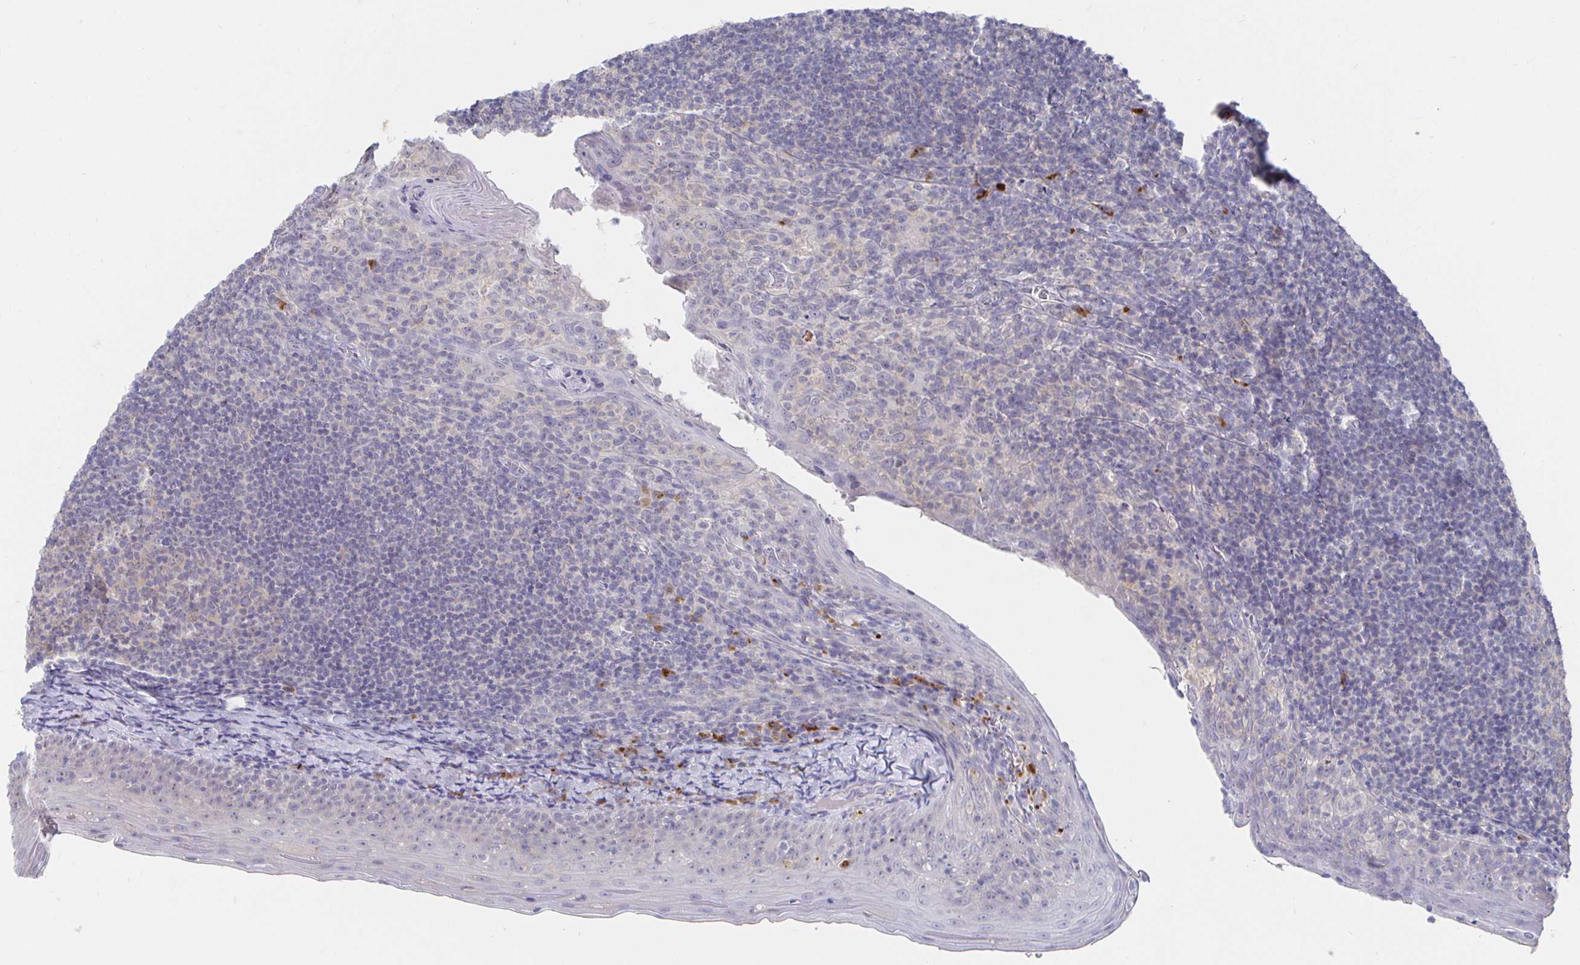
{"staining": {"intensity": "negative", "quantity": "none", "location": "none"}, "tissue": "tonsil", "cell_type": "Germinal center cells", "image_type": "normal", "snomed": [{"axis": "morphology", "description": "Normal tissue, NOS"}, {"axis": "topography", "description": "Tonsil"}], "caption": "Protein analysis of benign tonsil reveals no significant expression in germinal center cells. The staining is performed using DAB (3,3'-diaminobenzidine) brown chromogen with nuclei counter-stained in using hematoxylin.", "gene": "LRRC23", "patient": {"sex": "female", "age": 10}}